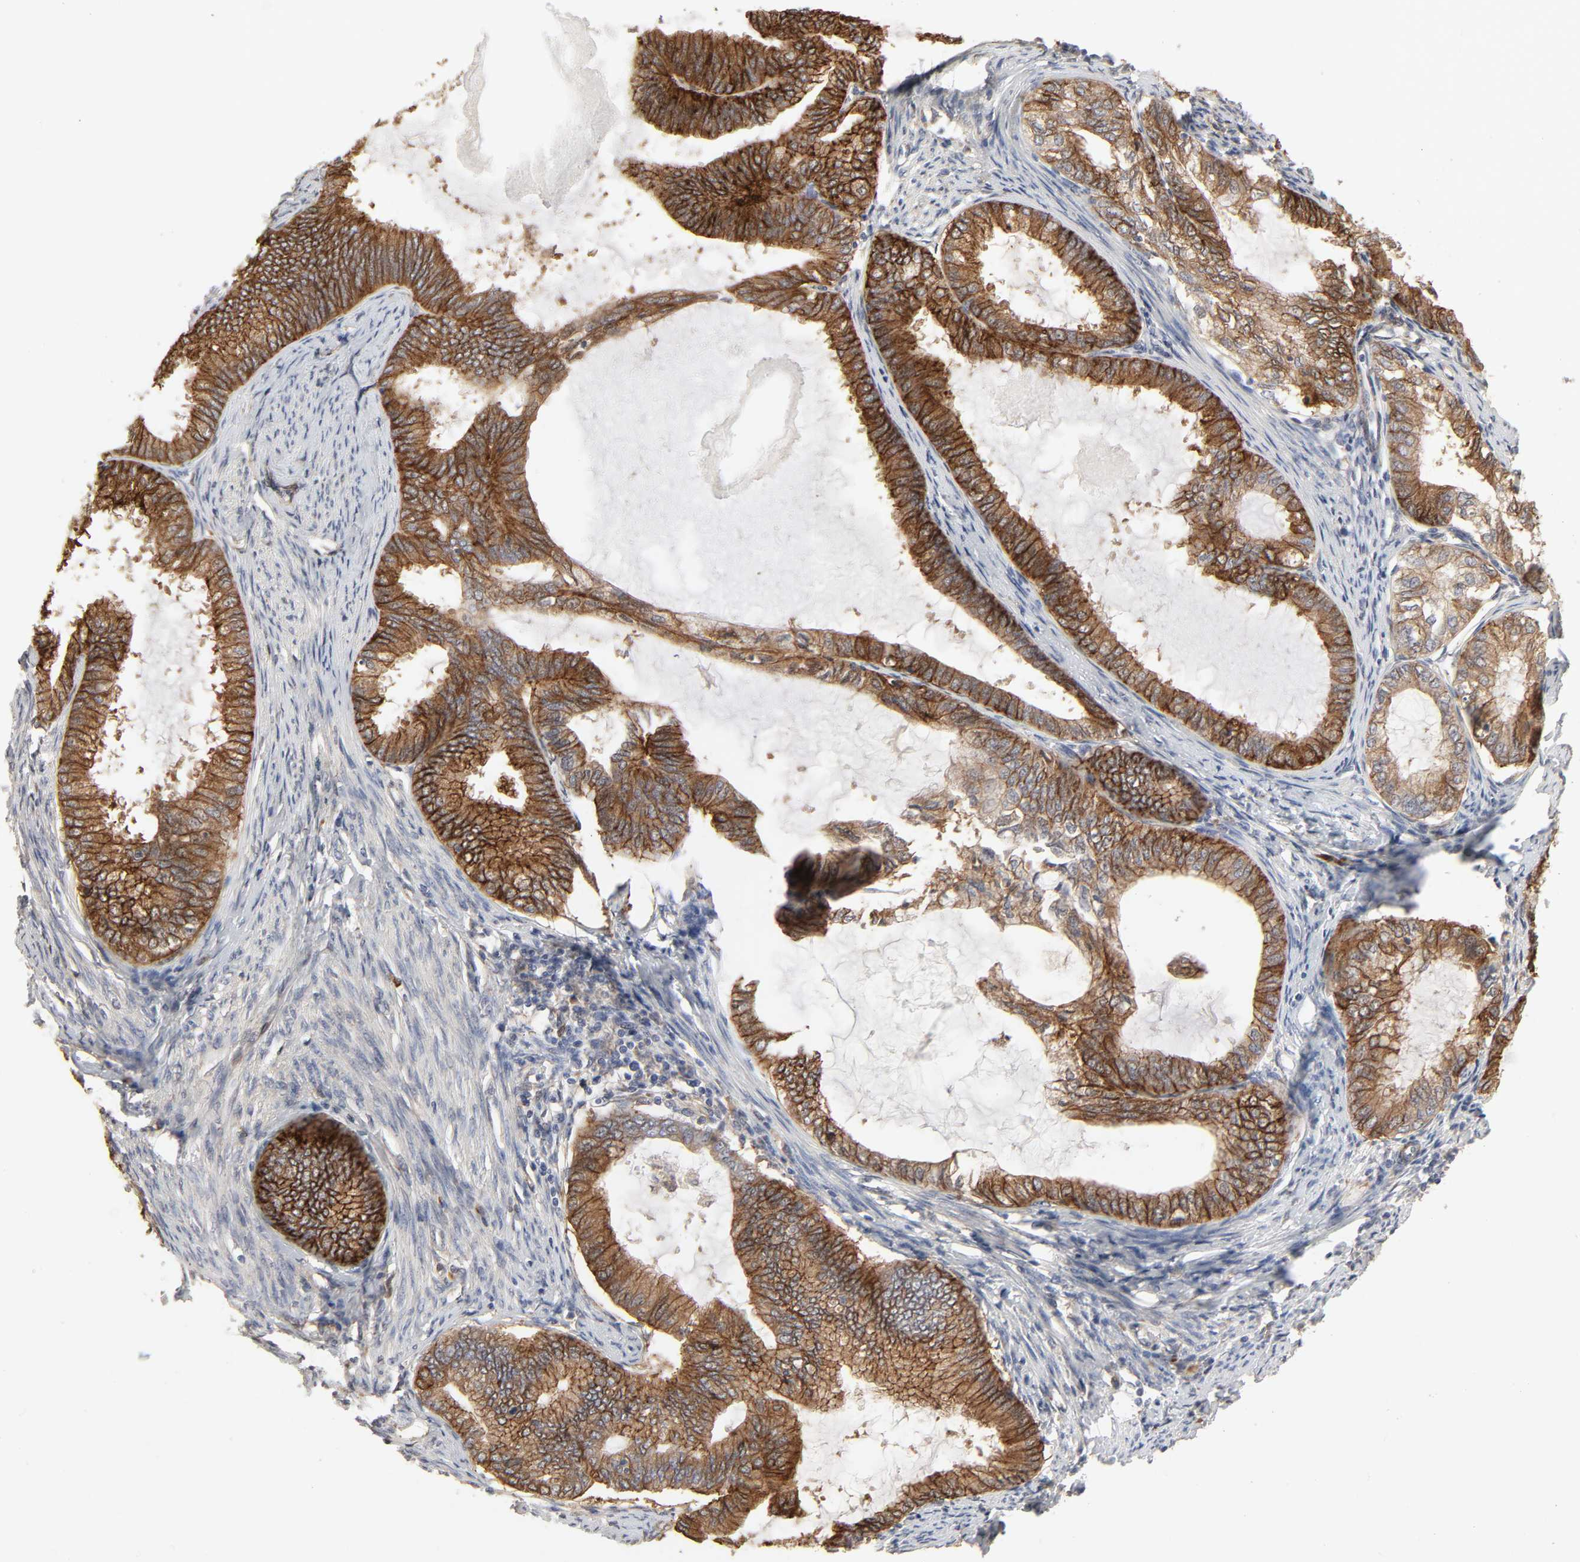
{"staining": {"intensity": "strong", "quantity": ">75%", "location": "cytoplasmic/membranous"}, "tissue": "endometrial cancer", "cell_type": "Tumor cells", "image_type": "cancer", "snomed": [{"axis": "morphology", "description": "Adenocarcinoma, NOS"}, {"axis": "topography", "description": "Endometrium"}], "caption": "Adenocarcinoma (endometrial) stained with a protein marker exhibits strong staining in tumor cells.", "gene": "NDRG2", "patient": {"sex": "female", "age": 86}}